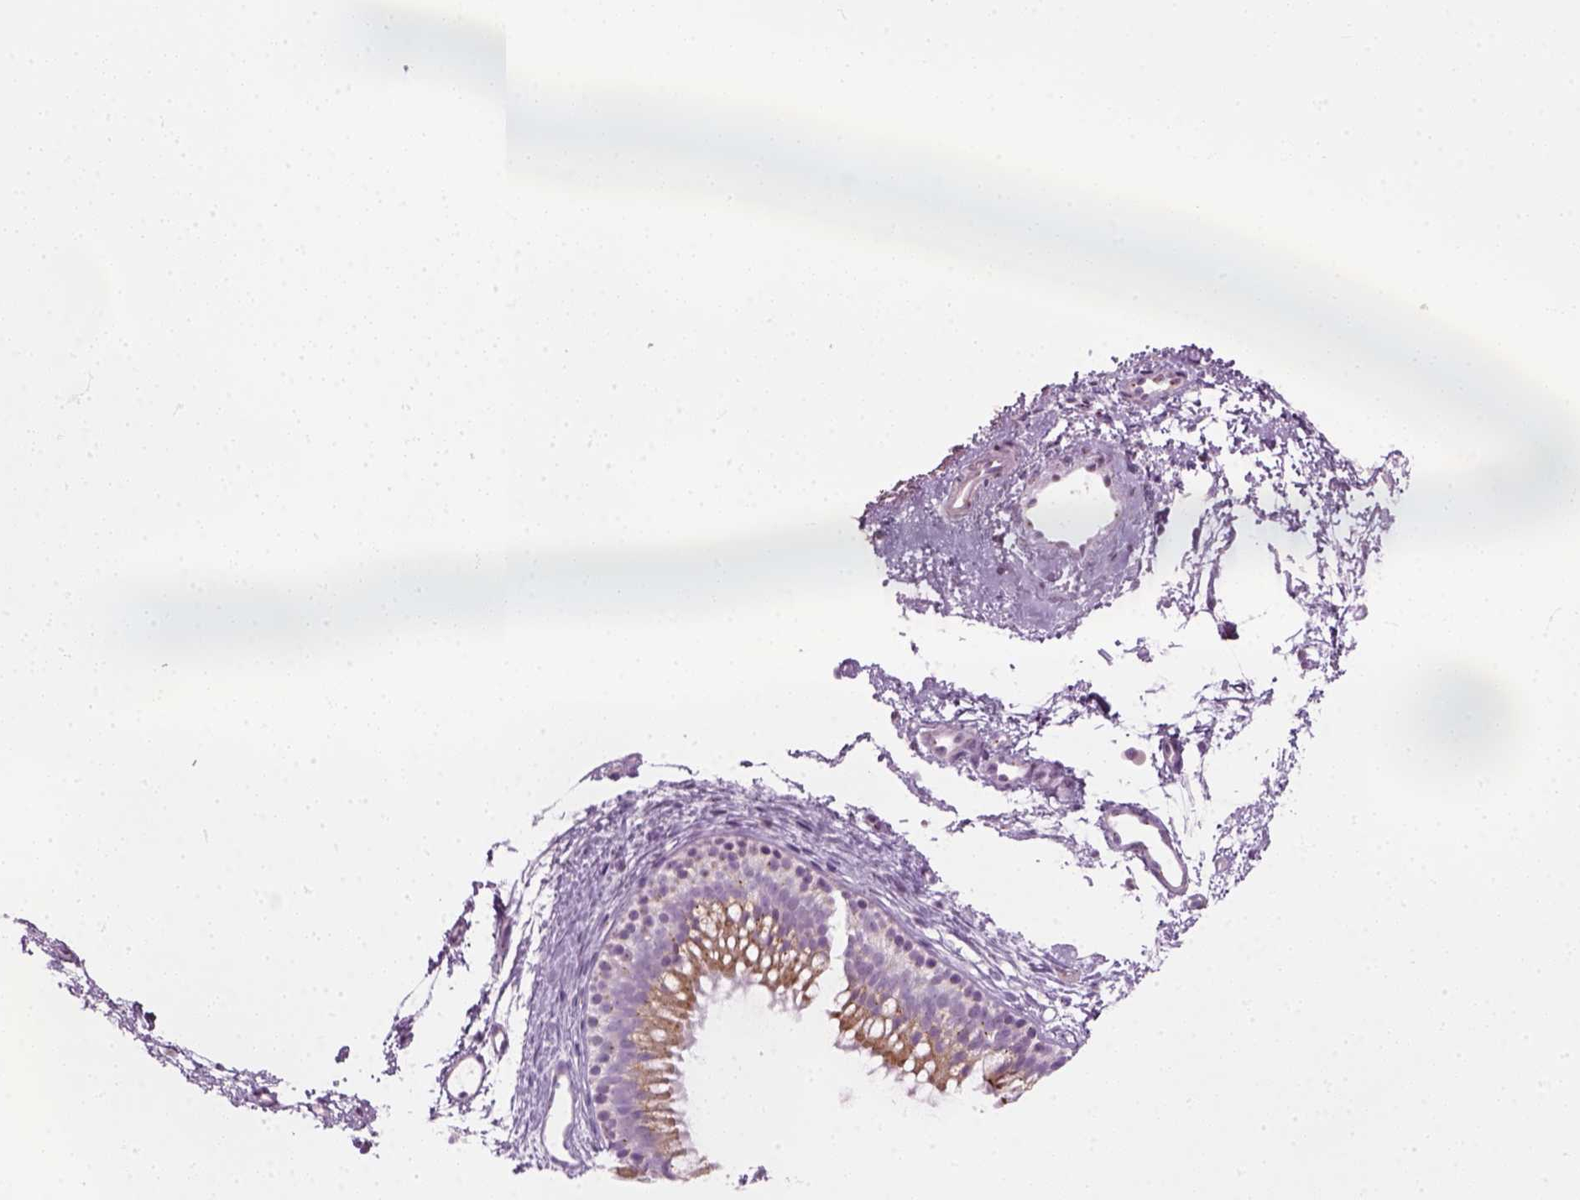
{"staining": {"intensity": "moderate", "quantity": "25%-75%", "location": "cytoplasmic/membranous"}, "tissue": "nasopharynx", "cell_type": "Respiratory epithelial cells", "image_type": "normal", "snomed": [{"axis": "morphology", "description": "Normal tissue, NOS"}, {"axis": "topography", "description": "Nasopharynx"}], "caption": "Protein staining shows moderate cytoplasmic/membranous expression in approximately 25%-75% of respiratory epithelial cells in unremarkable nasopharynx. (DAB (3,3'-diaminobenzidine) IHC with brightfield microscopy, high magnification).", "gene": "IL4", "patient": {"sex": "male", "age": 58}}